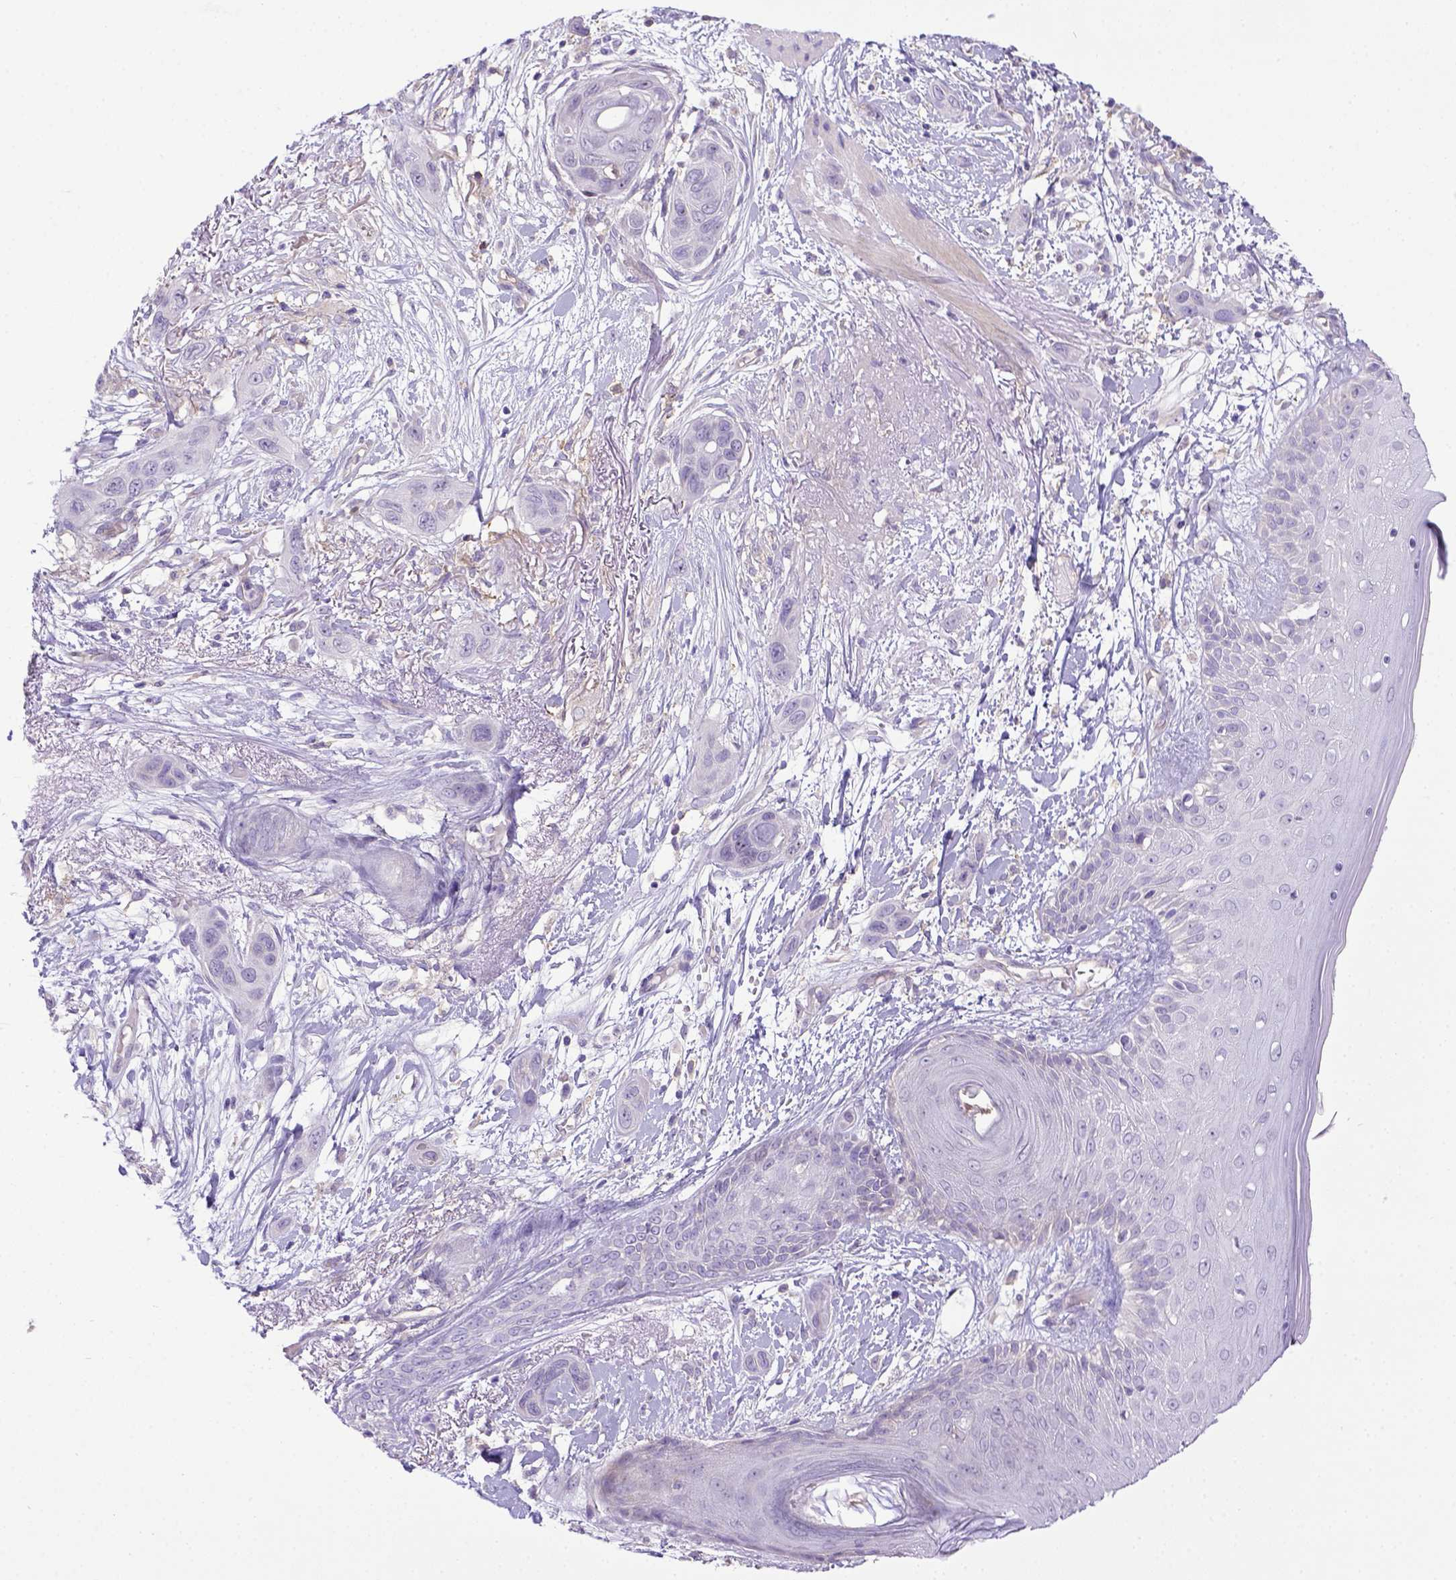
{"staining": {"intensity": "negative", "quantity": "none", "location": "none"}, "tissue": "skin cancer", "cell_type": "Tumor cells", "image_type": "cancer", "snomed": [{"axis": "morphology", "description": "Squamous cell carcinoma, NOS"}, {"axis": "topography", "description": "Skin"}], "caption": "Squamous cell carcinoma (skin) was stained to show a protein in brown. There is no significant positivity in tumor cells. Nuclei are stained in blue.", "gene": "CD40", "patient": {"sex": "male", "age": 79}}